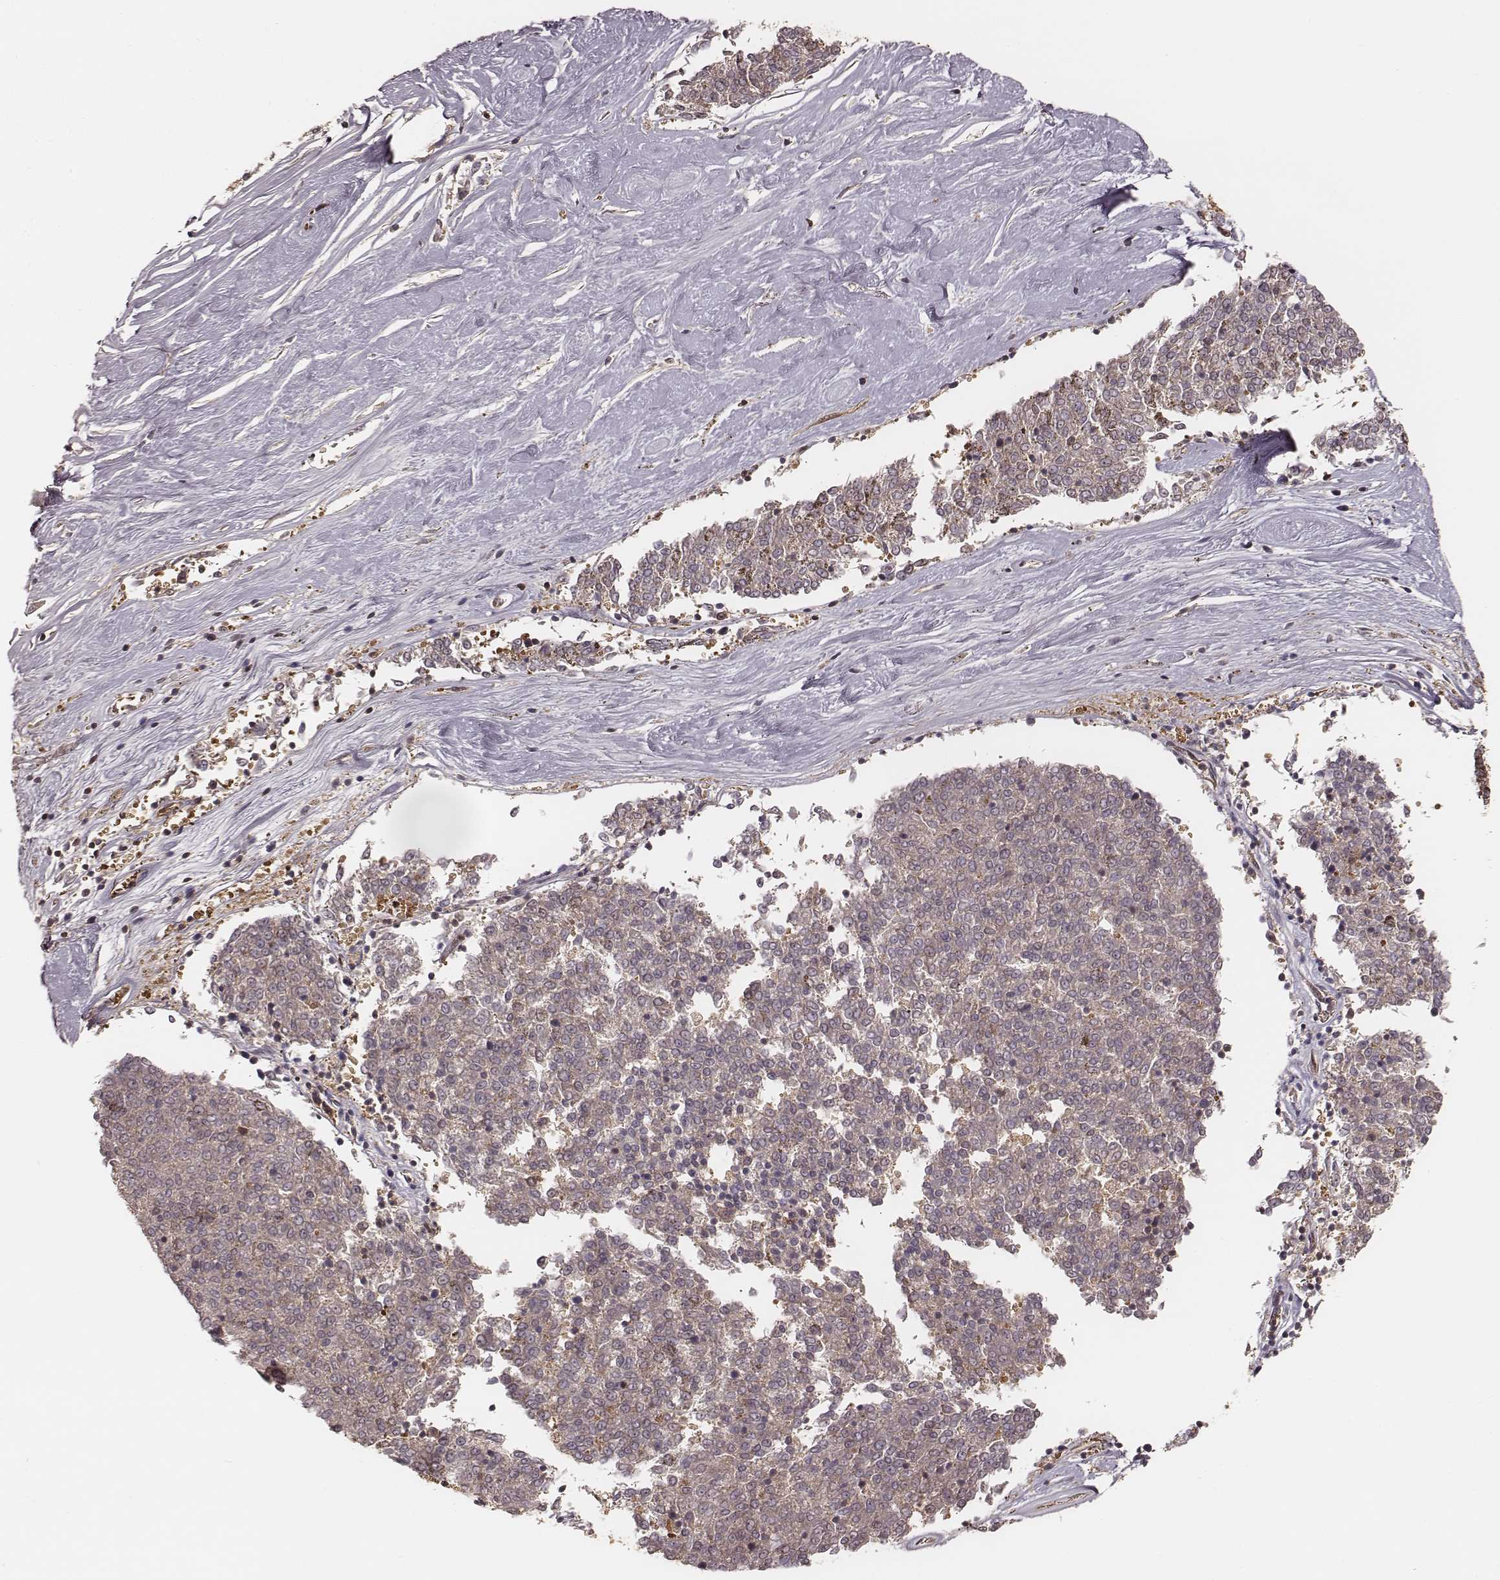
{"staining": {"intensity": "moderate", "quantity": ">75%", "location": "cytoplasmic/membranous"}, "tissue": "melanoma", "cell_type": "Tumor cells", "image_type": "cancer", "snomed": [{"axis": "morphology", "description": "Malignant melanoma, NOS"}, {"axis": "topography", "description": "Skin"}], "caption": "An immunohistochemistry histopathology image of tumor tissue is shown. Protein staining in brown shows moderate cytoplasmic/membranous positivity in malignant melanoma within tumor cells. (IHC, brightfield microscopy, high magnification).", "gene": "CARS1", "patient": {"sex": "female", "age": 72}}